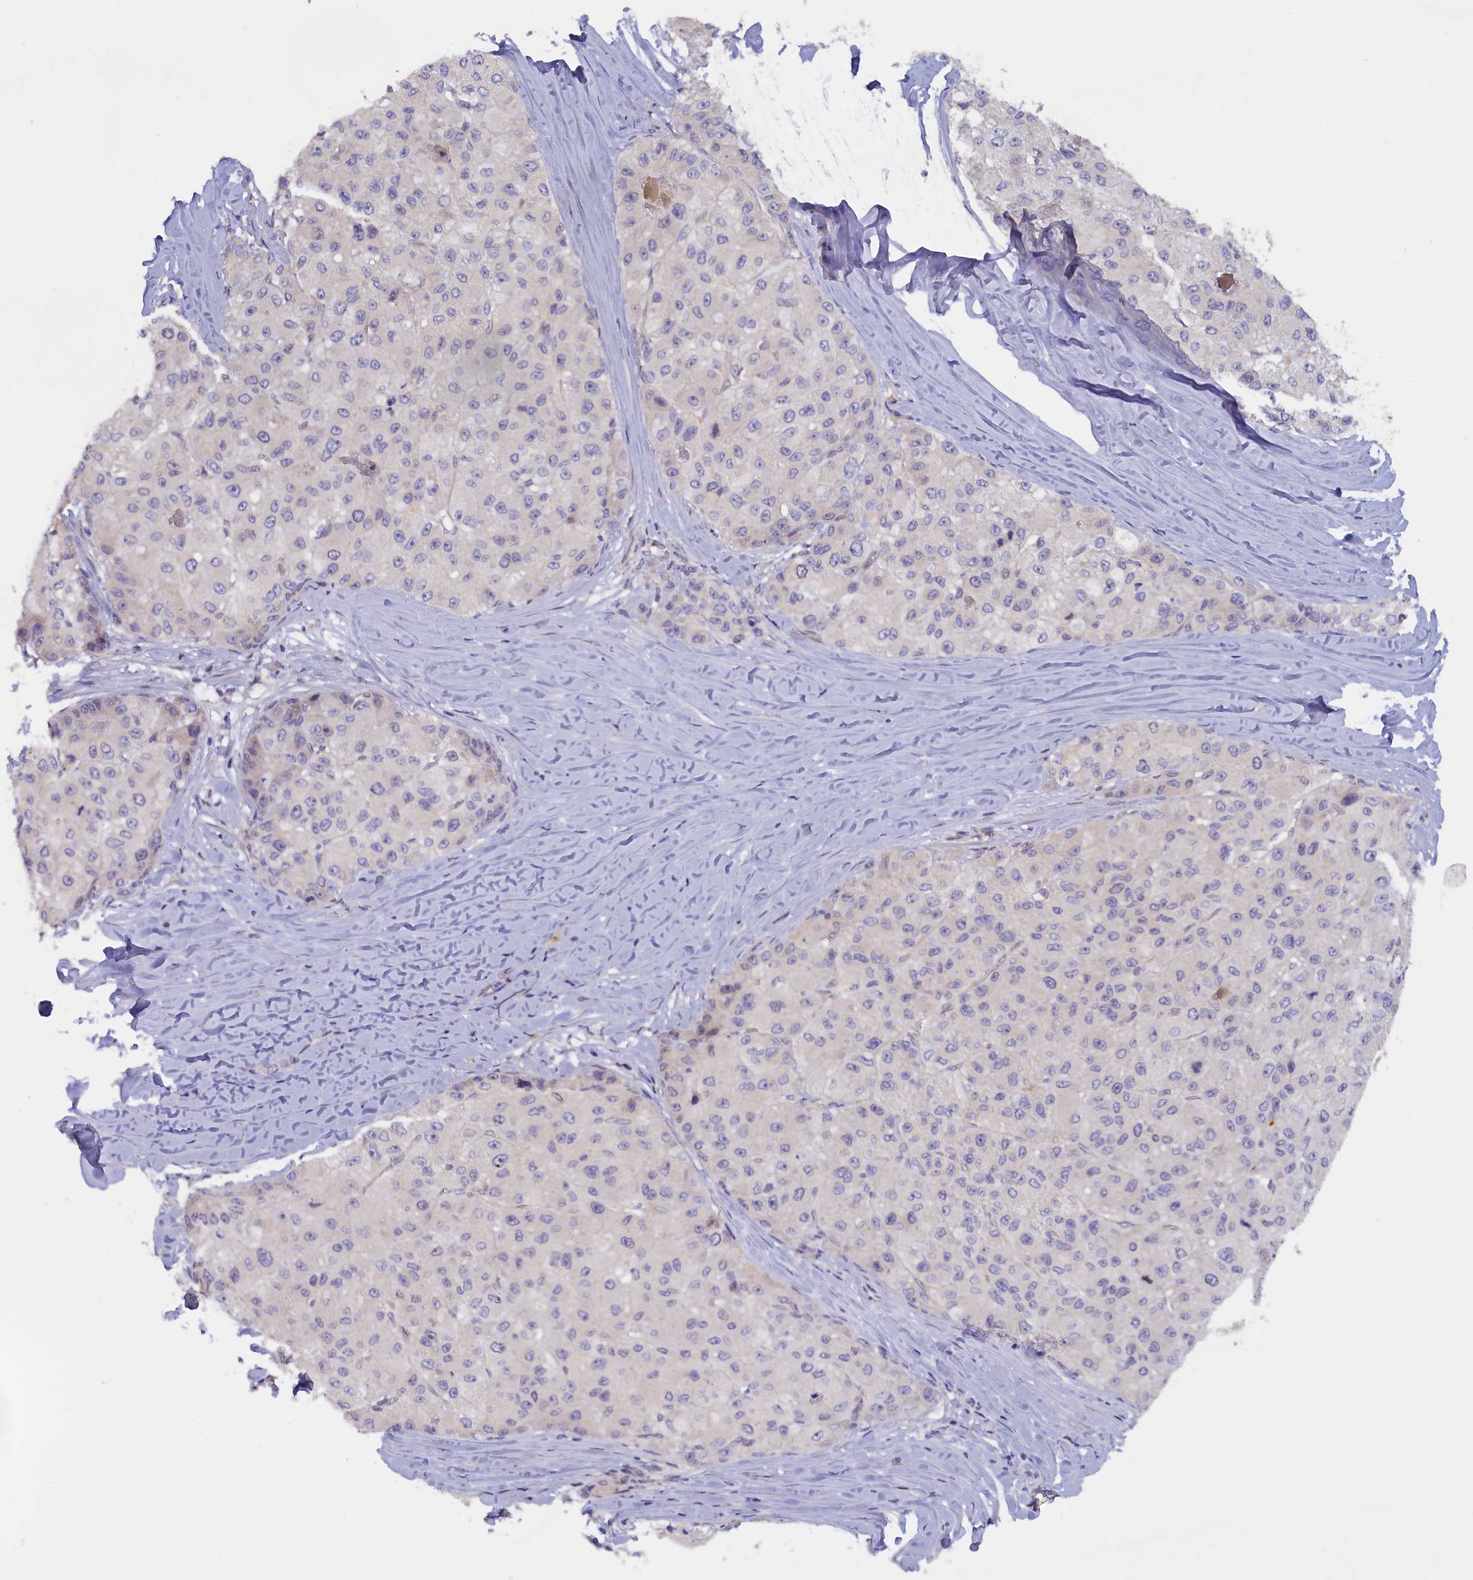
{"staining": {"intensity": "negative", "quantity": "none", "location": "none"}, "tissue": "liver cancer", "cell_type": "Tumor cells", "image_type": "cancer", "snomed": [{"axis": "morphology", "description": "Carcinoma, Hepatocellular, NOS"}, {"axis": "topography", "description": "Liver"}], "caption": "Tumor cells are negative for protein expression in human hepatocellular carcinoma (liver).", "gene": "IGFALS", "patient": {"sex": "male", "age": 80}}